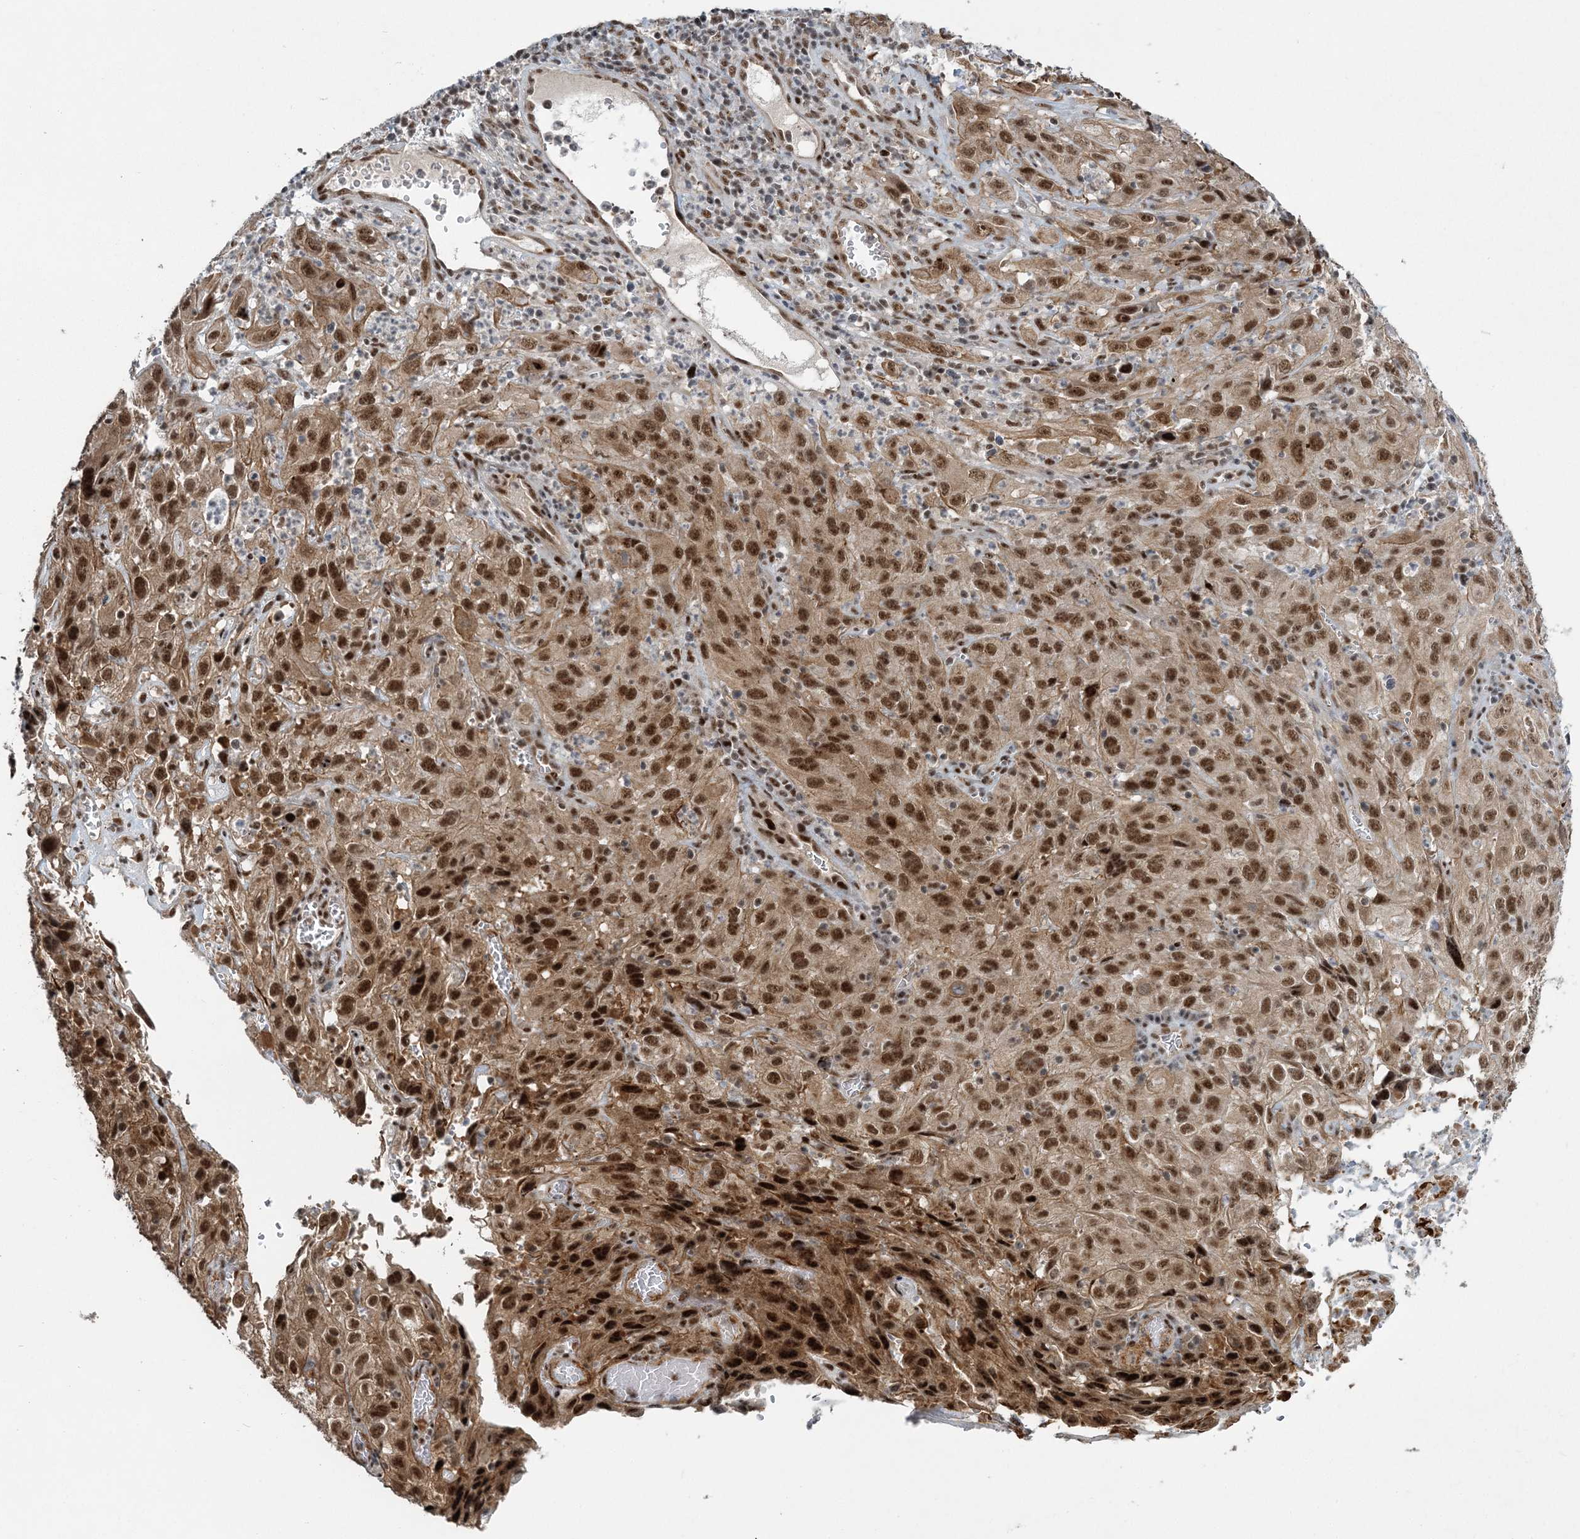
{"staining": {"intensity": "strong", "quantity": ">75%", "location": "nuclear"}, "tissue": "cervical cancer", "cell_type": "Tumor cells", "image_type": "cancer", "snomed": [{"axis": "morphology", "description": "Squamous cell carcinoma, NOS"}, {"axis": "topography", "description": "Cervix"}], "caption": "Tumor cells reveal high levels of strong nuclear positivity in about >75% of cells in human cervical squamous cell carcinoma.", "gene": "CWC22", "patient": {"sex": "female", "age": 32}}